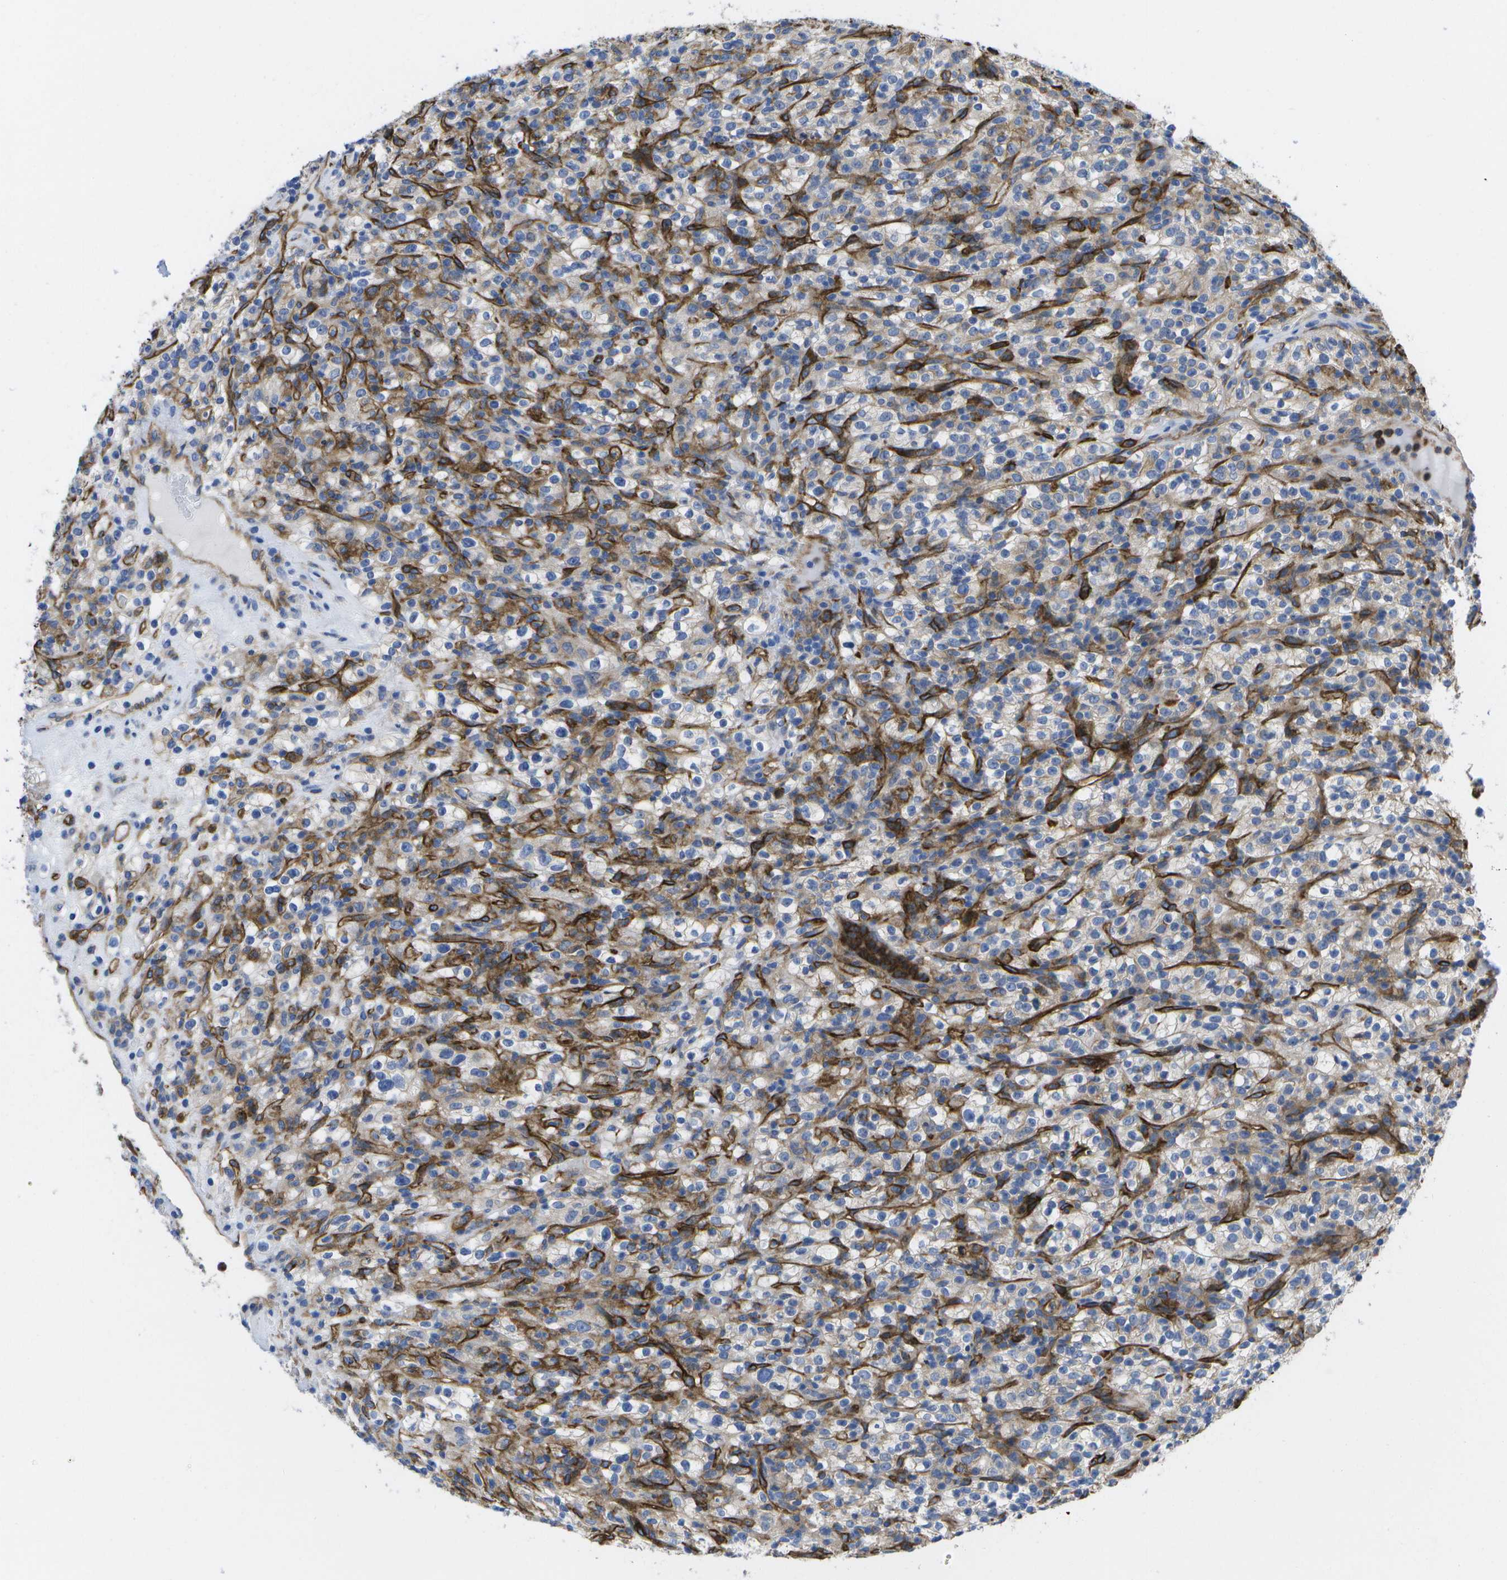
{"staining": {"intensity": "negative", "quantity": "none", "location": "none"}, "tissue": "renal cancer", "cell_type": "Tumor cells", "image_type": "cancer", "snomed": [{"axis": "morphology", "description": "Normal tissue, NOS"}, {"axis": "morphology", "description": "Adenocarcinoma, NOS"}, {"axis": "topography", "description": "Kidney"}], "caption": "Immunohistochemical staining of renal cancer reveals no significant expression in tumor cells.", "gene": "DYSF", "patient": {"sex": "female", "age": 72}}